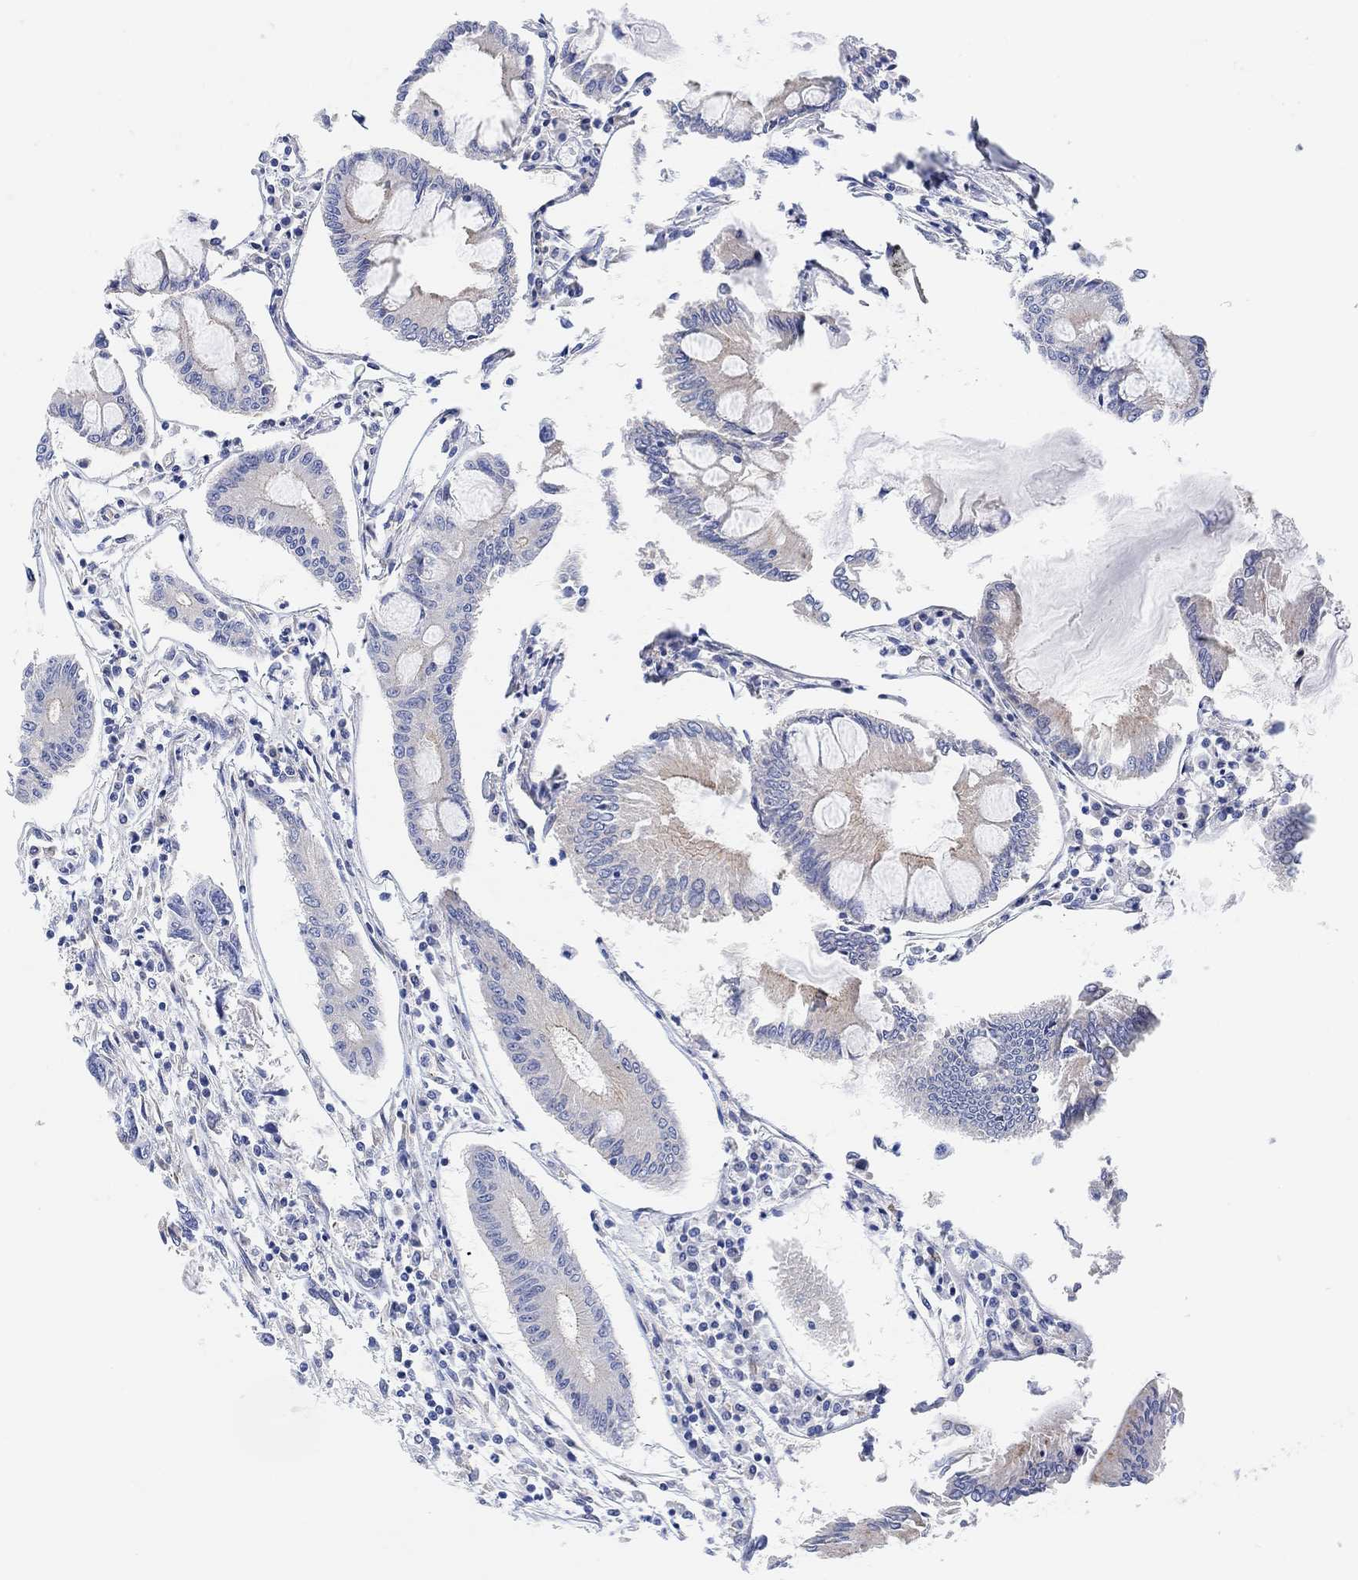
{"staining": {"intensity": "moderate", "quantity": "<25%", "location": "cytoplasmic/membranous"}, "tissue": "colorectal cancer", "cell_type": "Tumor cells", "image_type": "cancer", "snomed": [{"axis": "morphology", "description": "Adenocarcinoma, NOS"}, {"axis": "topography", "description": "Colon"}], "caption": "The image reveals immunohistochemical staining of adenocarcinoma (colorectal). There is moderate cytoplasmic/membranous staining is appreciated in approximately <25% of tumor cells.", "gene": "RGS1", "patient": {"sex": "female", "age": 65}}